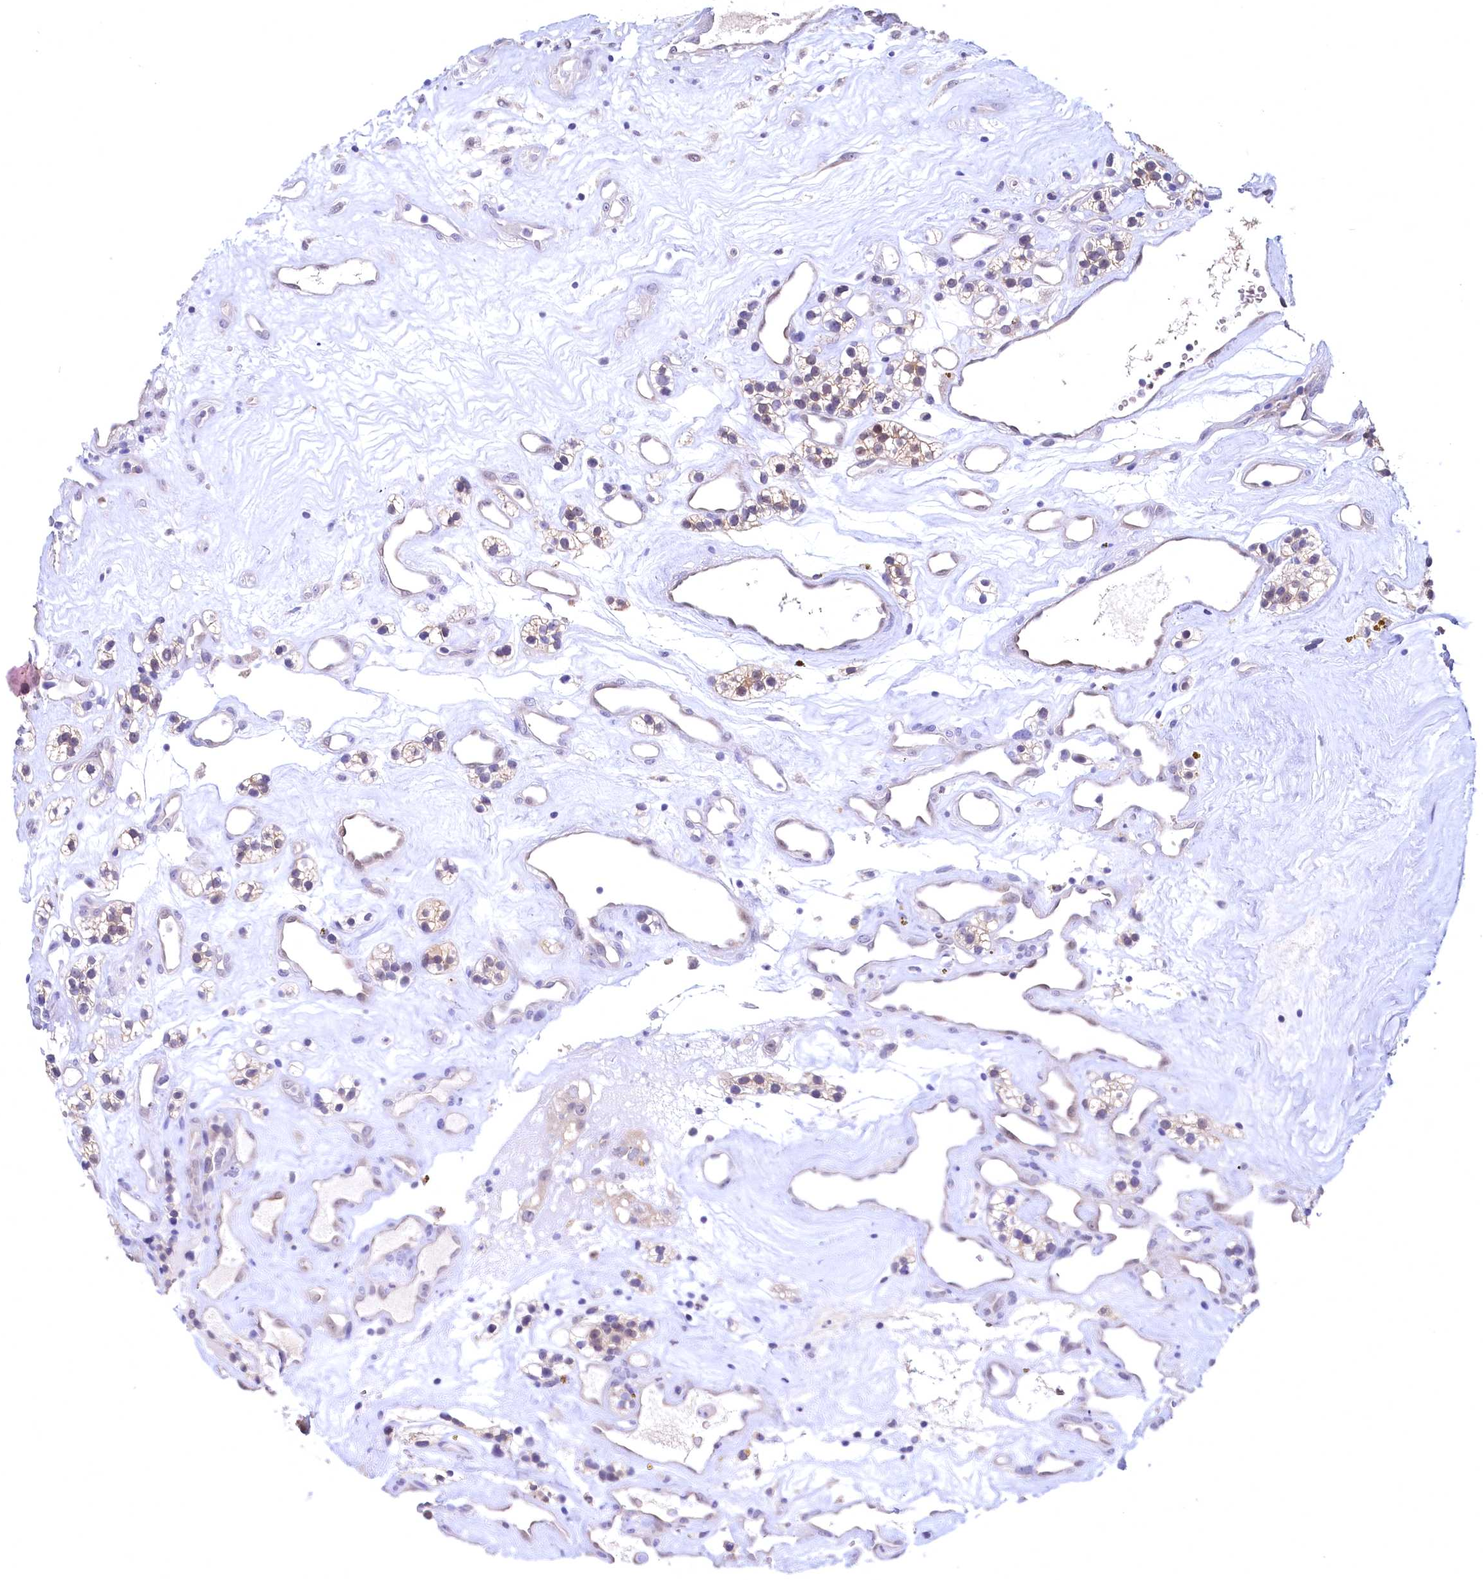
{"staining": {"intensity": "weak", "quantity": "25%-75%", "location": "cytoplasmic/membranous,nuclear"}, "tissue": "renal cancer", "cell_type": "Tumor cells", "image_type": "cancer", "snomed": [{"axis": "morphology", "description": "Adenocarcinoma, NOS"}, {"axis": "topography", "description": "Kidney"}], "caption": "Brown immunohistochemical staining in renal adenocarcinoma demonstrates weak cytoplasmic/membranous and nuclear positivity in approximately 25%-75% of tumor cells. The protein is stained brown, and the nuclei are stained in blue (DAB IHC with brightfield microscopy, high magnification).", "gene": "C11orf54", "patient": {"sex": "female", "age": 57}}